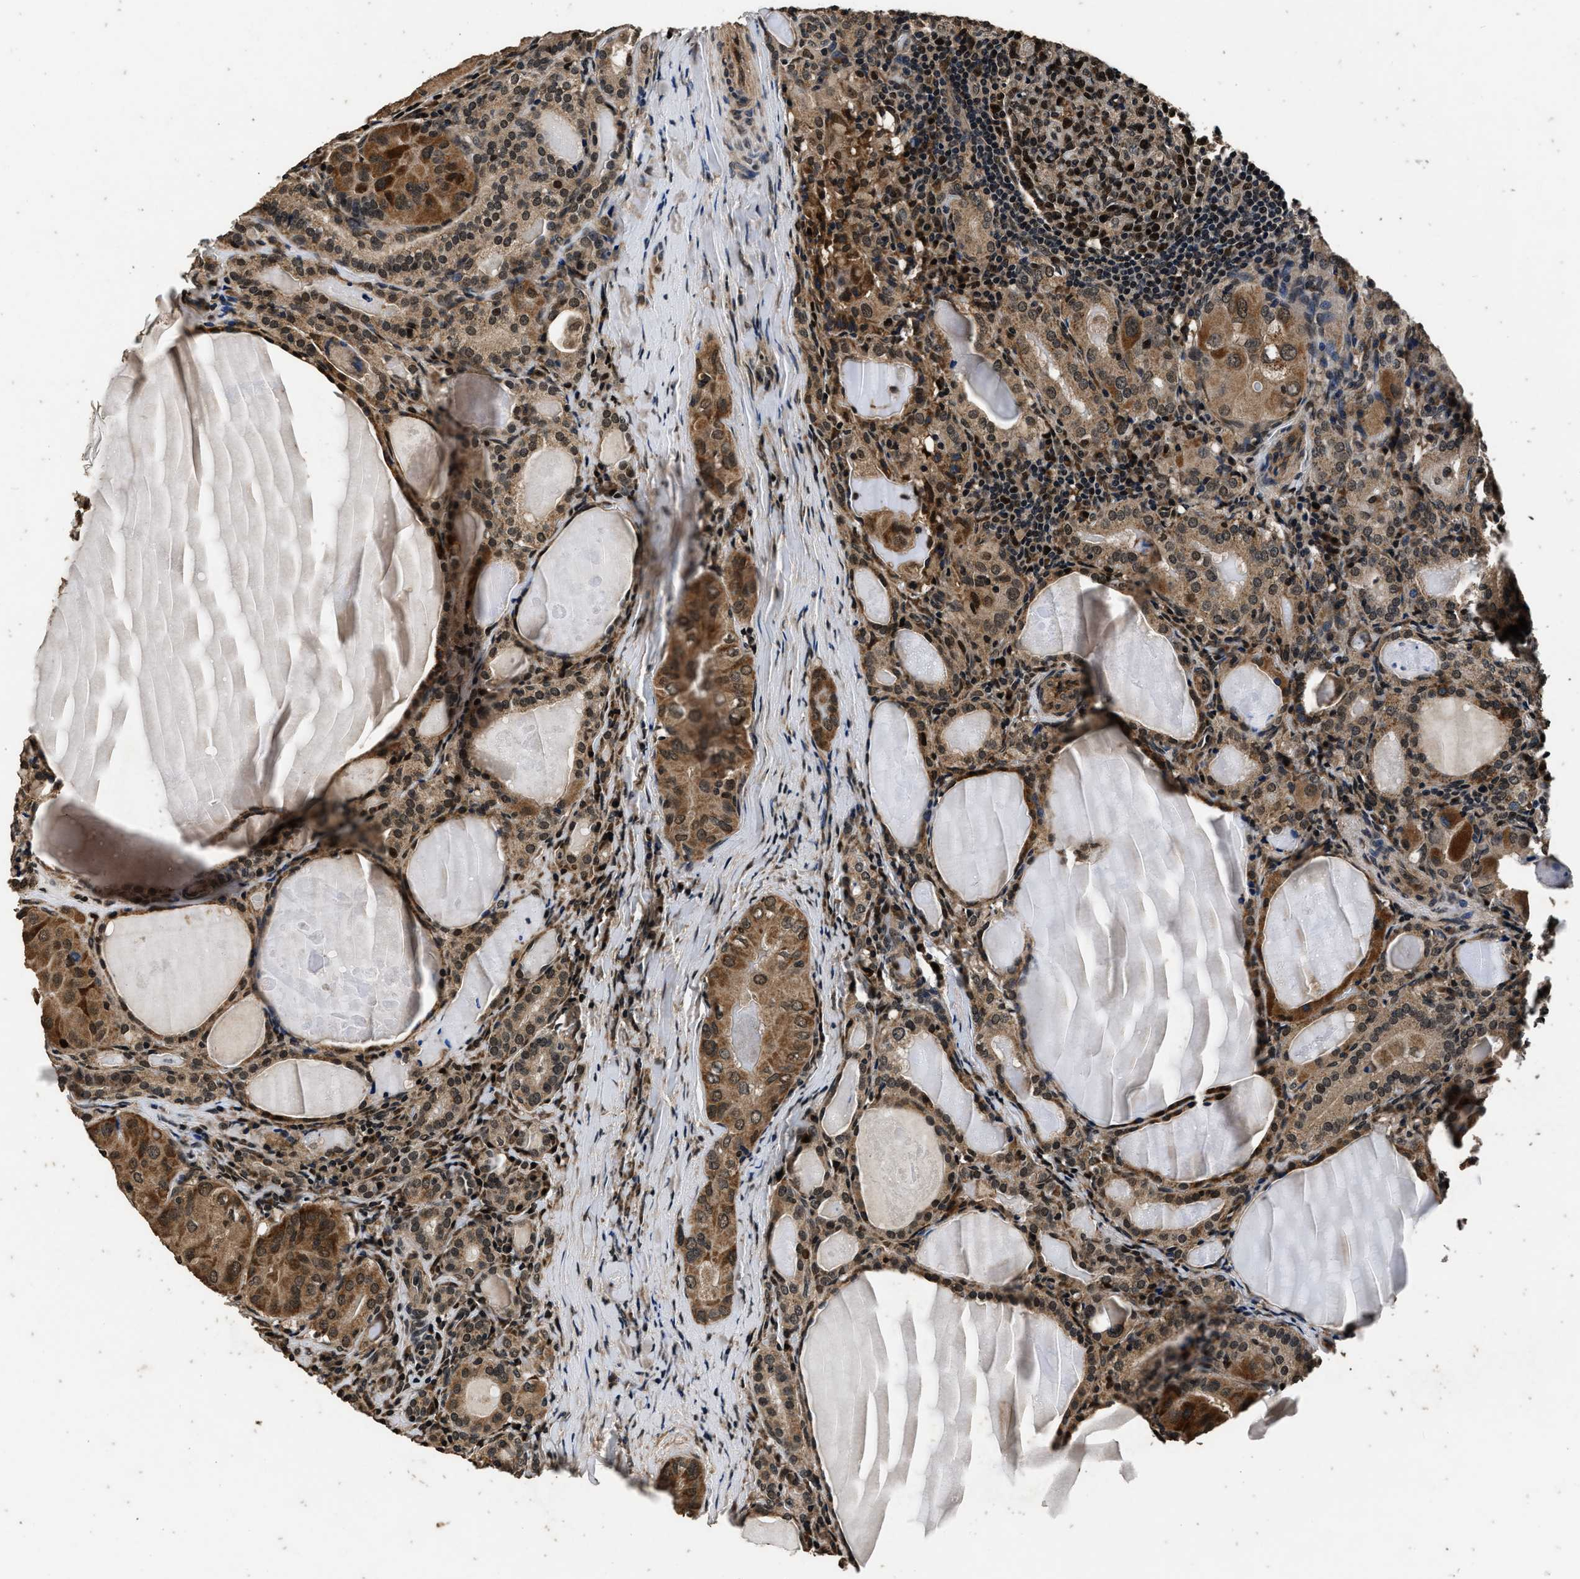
{"staining": {"intensity": "moderate", "quantity": ">75%", "location": "cytoplasmic/membranous"}, "tissue": "thyroid cancer", "cell_type": "Tumor cells", "image_type": "cancer", "snomed": [{"axis": "morphology", "description": "Papillary adenocarcinoma, NOS"}, {"axis": "topography", "description": "Thyroid gland"}], "caption": "Protein staining by IHC demonstrates moderate cytoplasmic/membranous expression in about >75% of tumor cells in thyroid cancer.", "gene": "CSTF1", "patient": {"sex": "female", "age": 42}}